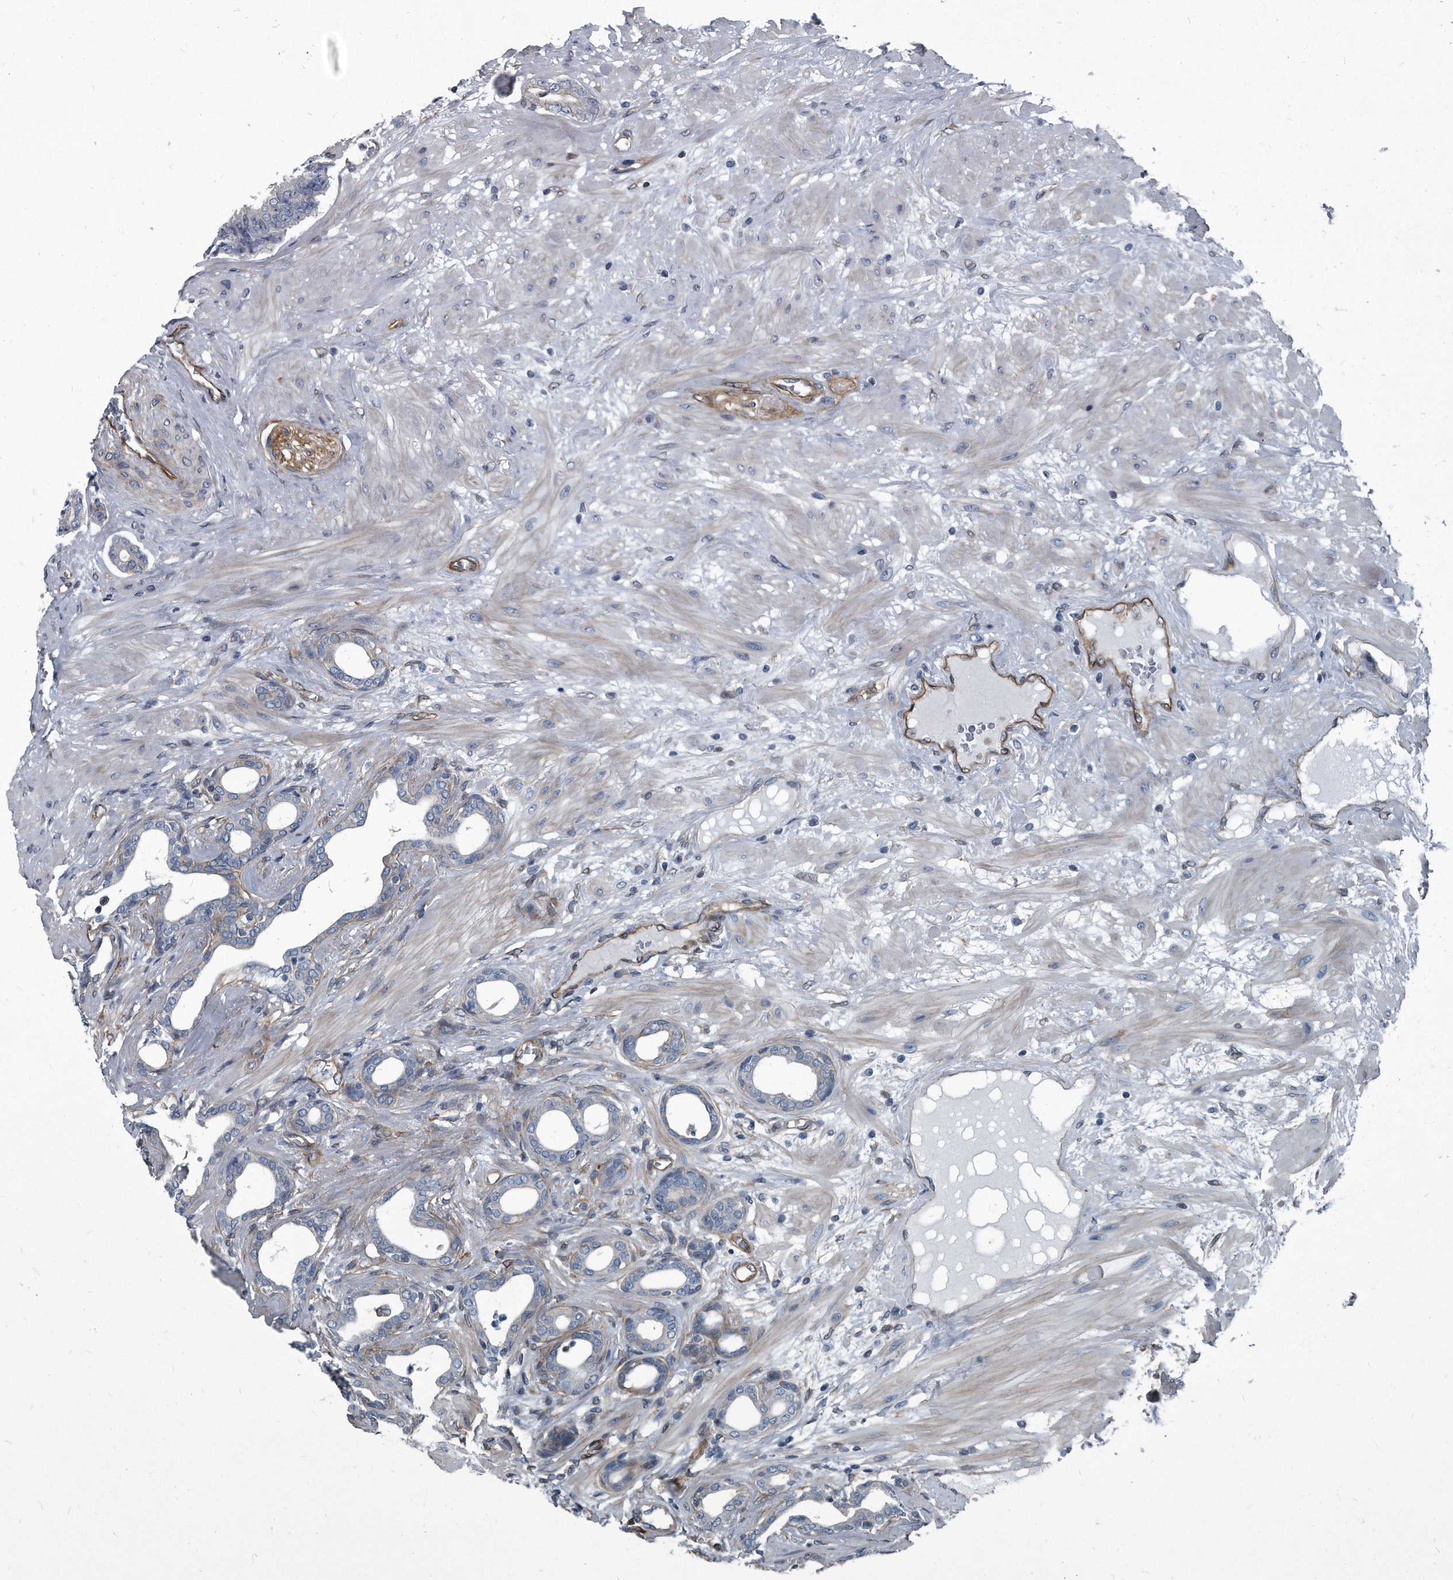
{"staining": {"intensity": "negative", "quantity": "none", "location": "none"}, "tissue": "prostate cancer", "cell_type": "Tumor cells", "image_type": "cancer", "snomed": [{"axis": "morphology", "description": "Adenocarcinoma, Low grade"}, {"axis": "topography", "description": "Prostate"}], "caption": "Immunohistochemistry (IHC) photomicrograph of human prostate cancer stained for a protein (brown), which shows no expression in tumor cells.", "gene": "PLEC", "patient": {"sex": "male", "age": 60}}